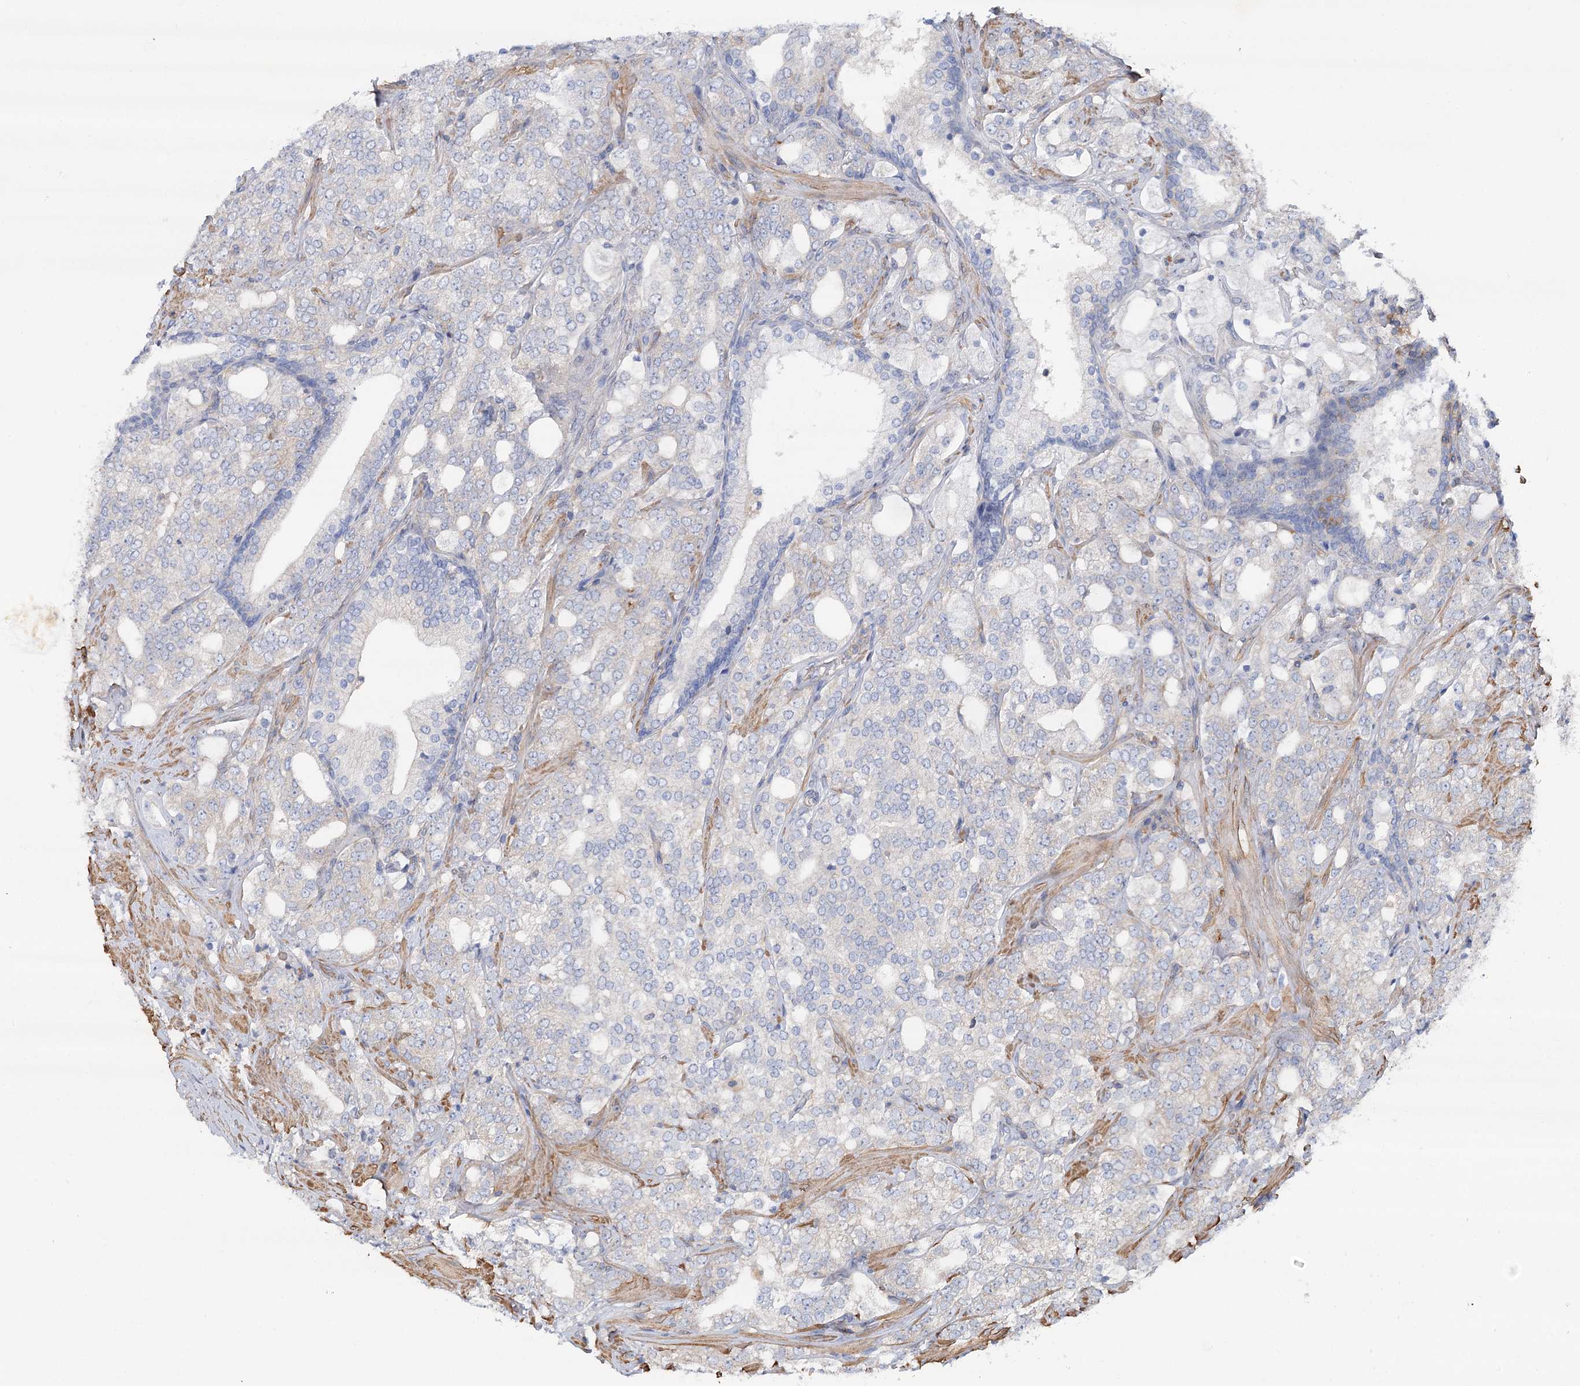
{"staining": {"intensity": "weak", "quantity": "<25%", "location": "cytoplasmic/membranous"}, "tissue": "prostate cancer", "cell_type": "Tumor cells", "image_type": "cancer", "snomed": [{"axis": "morphology", "description": "Adenocarcinoma, High grade"}, {"axis": "topography", "description": "Prostate"}], "caption": "The histopathology image reveals no staining of tumor cells in prostate cancer.", "gene": "LARP1B", "patient": {"sex": "male", "age": 64}}